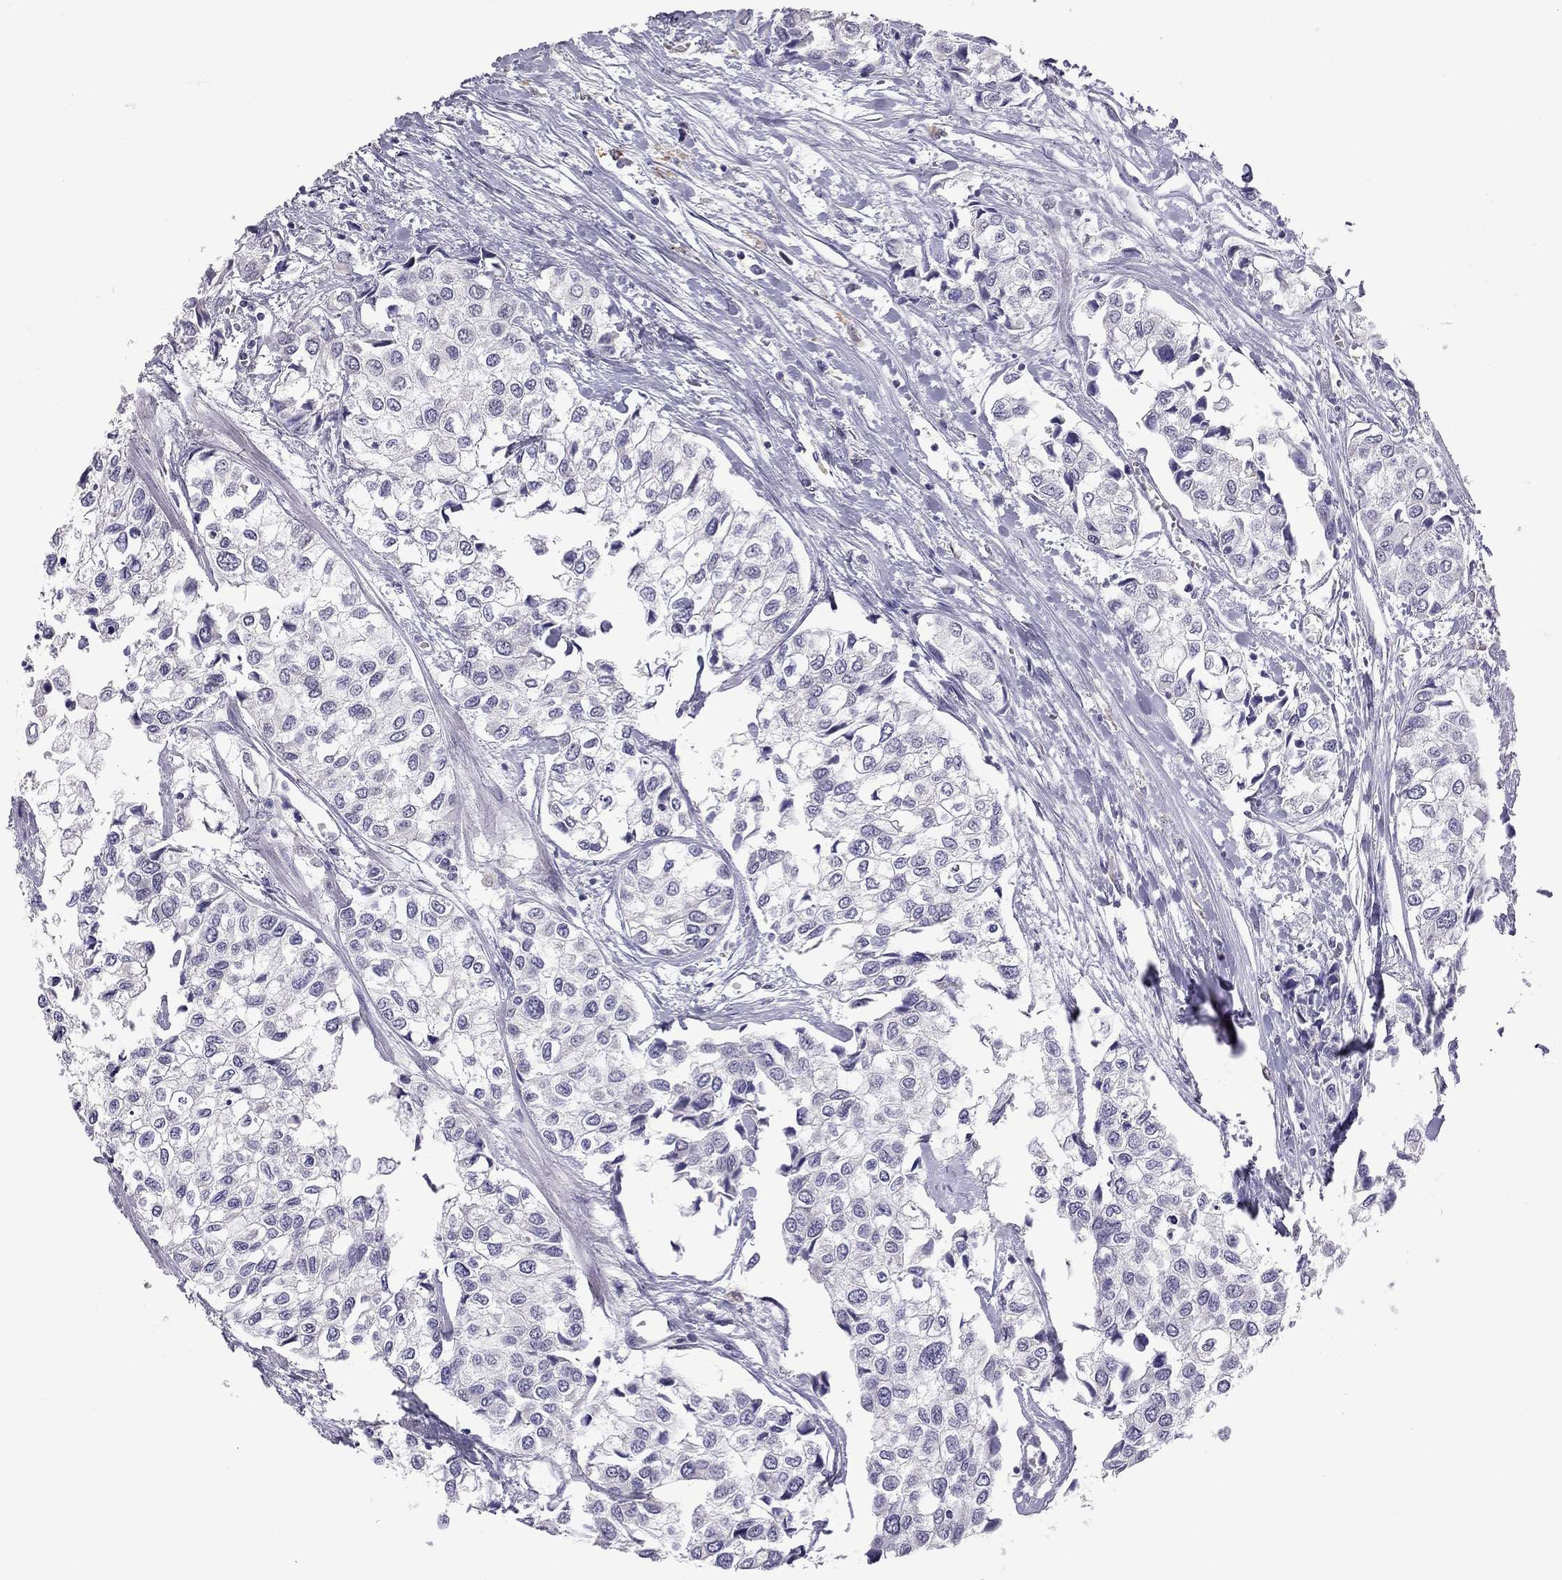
{"staining": {"intensity": "negative", "quantity": "none", "location": "none"}, "tissue": "urothelial cancer", "cell_type": "Tumor cells", "image_type": "cancer", "snomed": [{"axis": "morphology", "description": "Urothelial carcinoma, High grade"}, {"axis": "topography", "description": "Urinary bladder"}], "caption": "An image of human urothelial carcinoma (high-grade) is negative for staining in tumor cells. (DAB (3,3'-diaminobenzidine) immunohistochemistry with hematoxylin counter stain).", "gene": "PPP1R3A", "patient": {"sex": "male", "age": 73}}